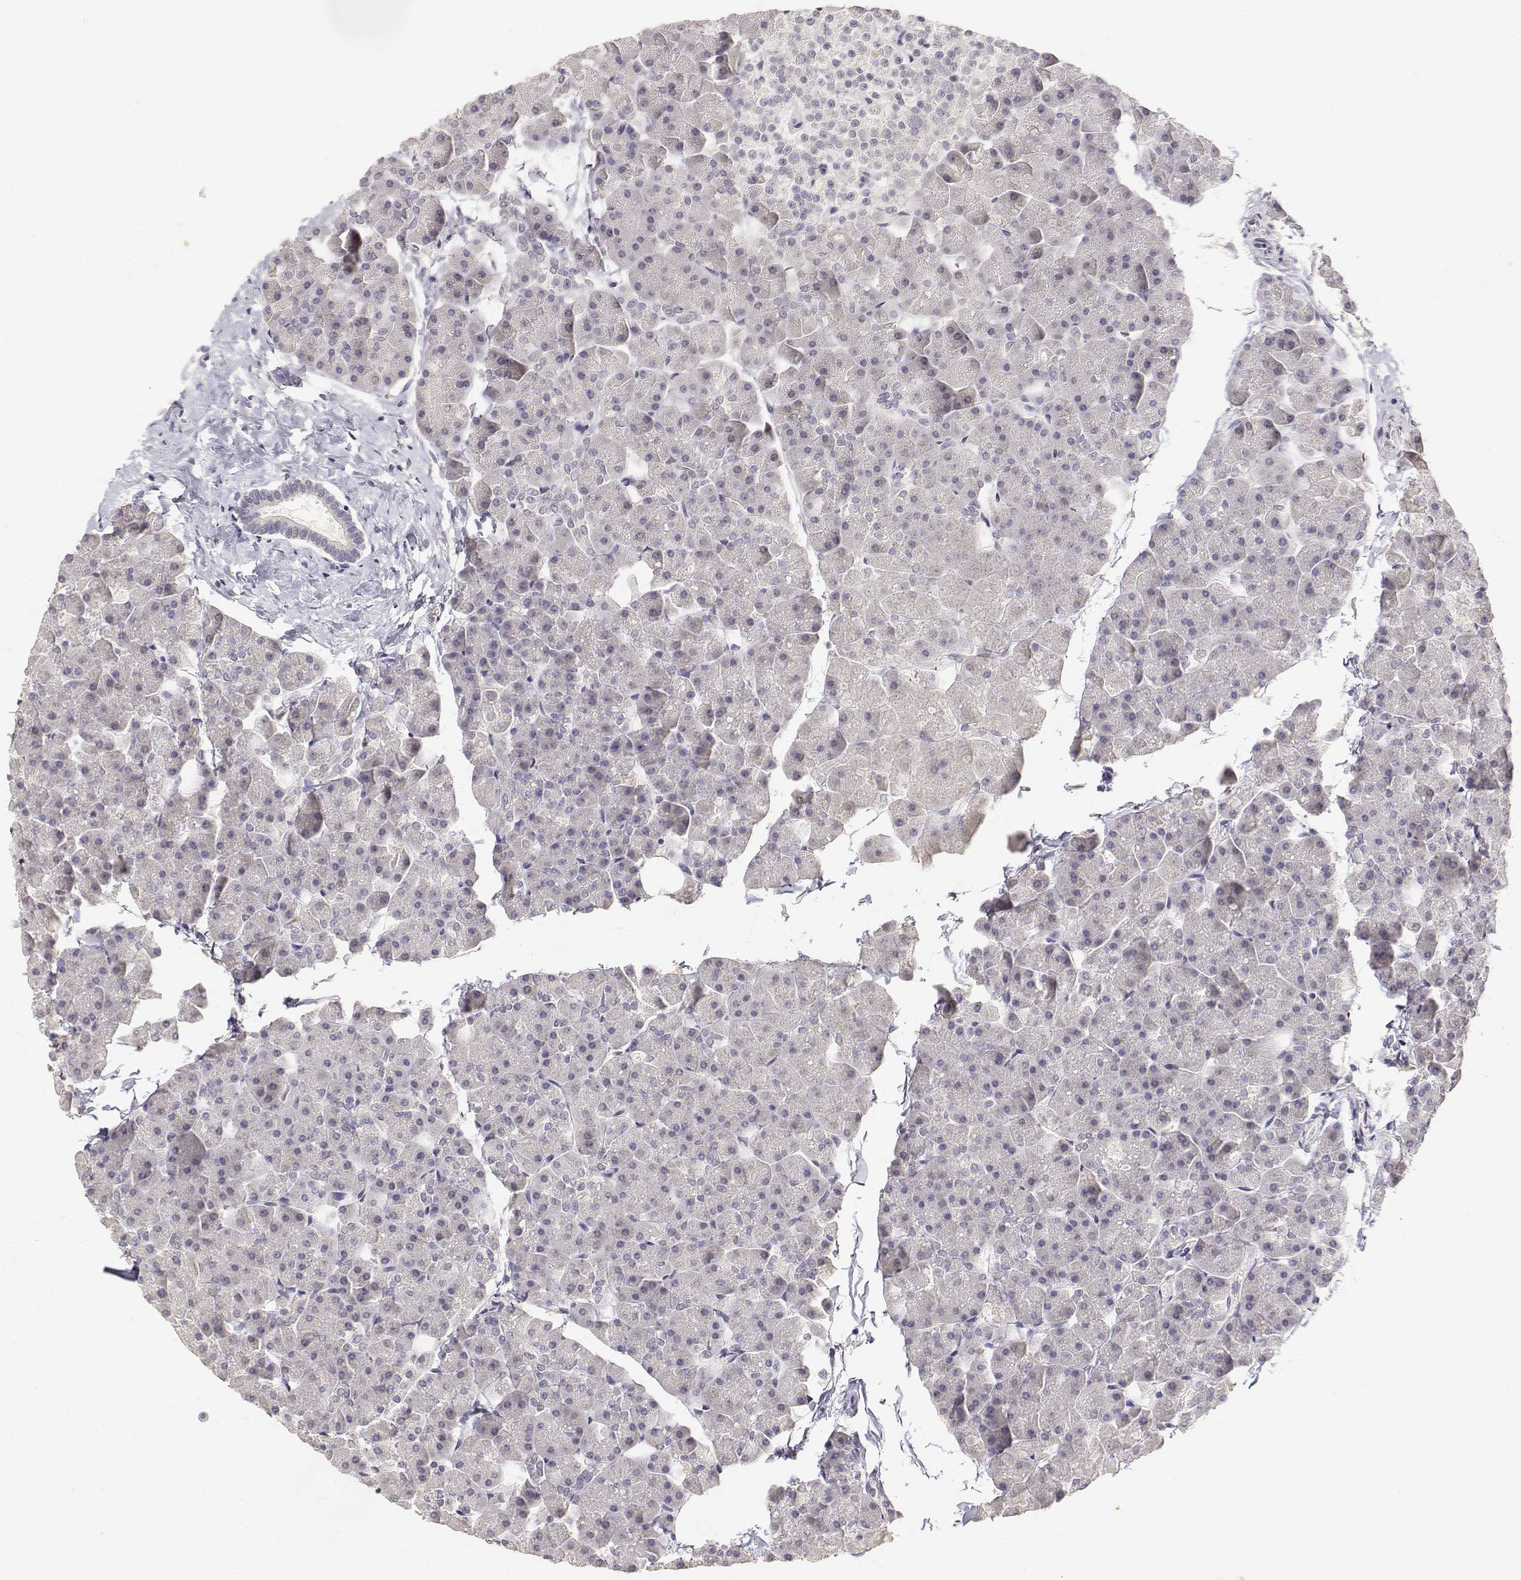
{"staining": {"intensity": "negative", "quantity": "none", "location": "none"}, "tissue": "pancreas", "cell_type": "Exocrine glandular cells", "image_type": "normal", "snomed": [{"axis": "morphology", "description": "Normal tissue, NOS"}, {"axis": "topography", "description": "Pancreas"}], "caption": "IHC of benign pancreas reveals no staining in exocrine glandular cells.", "gene": "PAEP", "patient": {"sex": "male", "age": 35}}